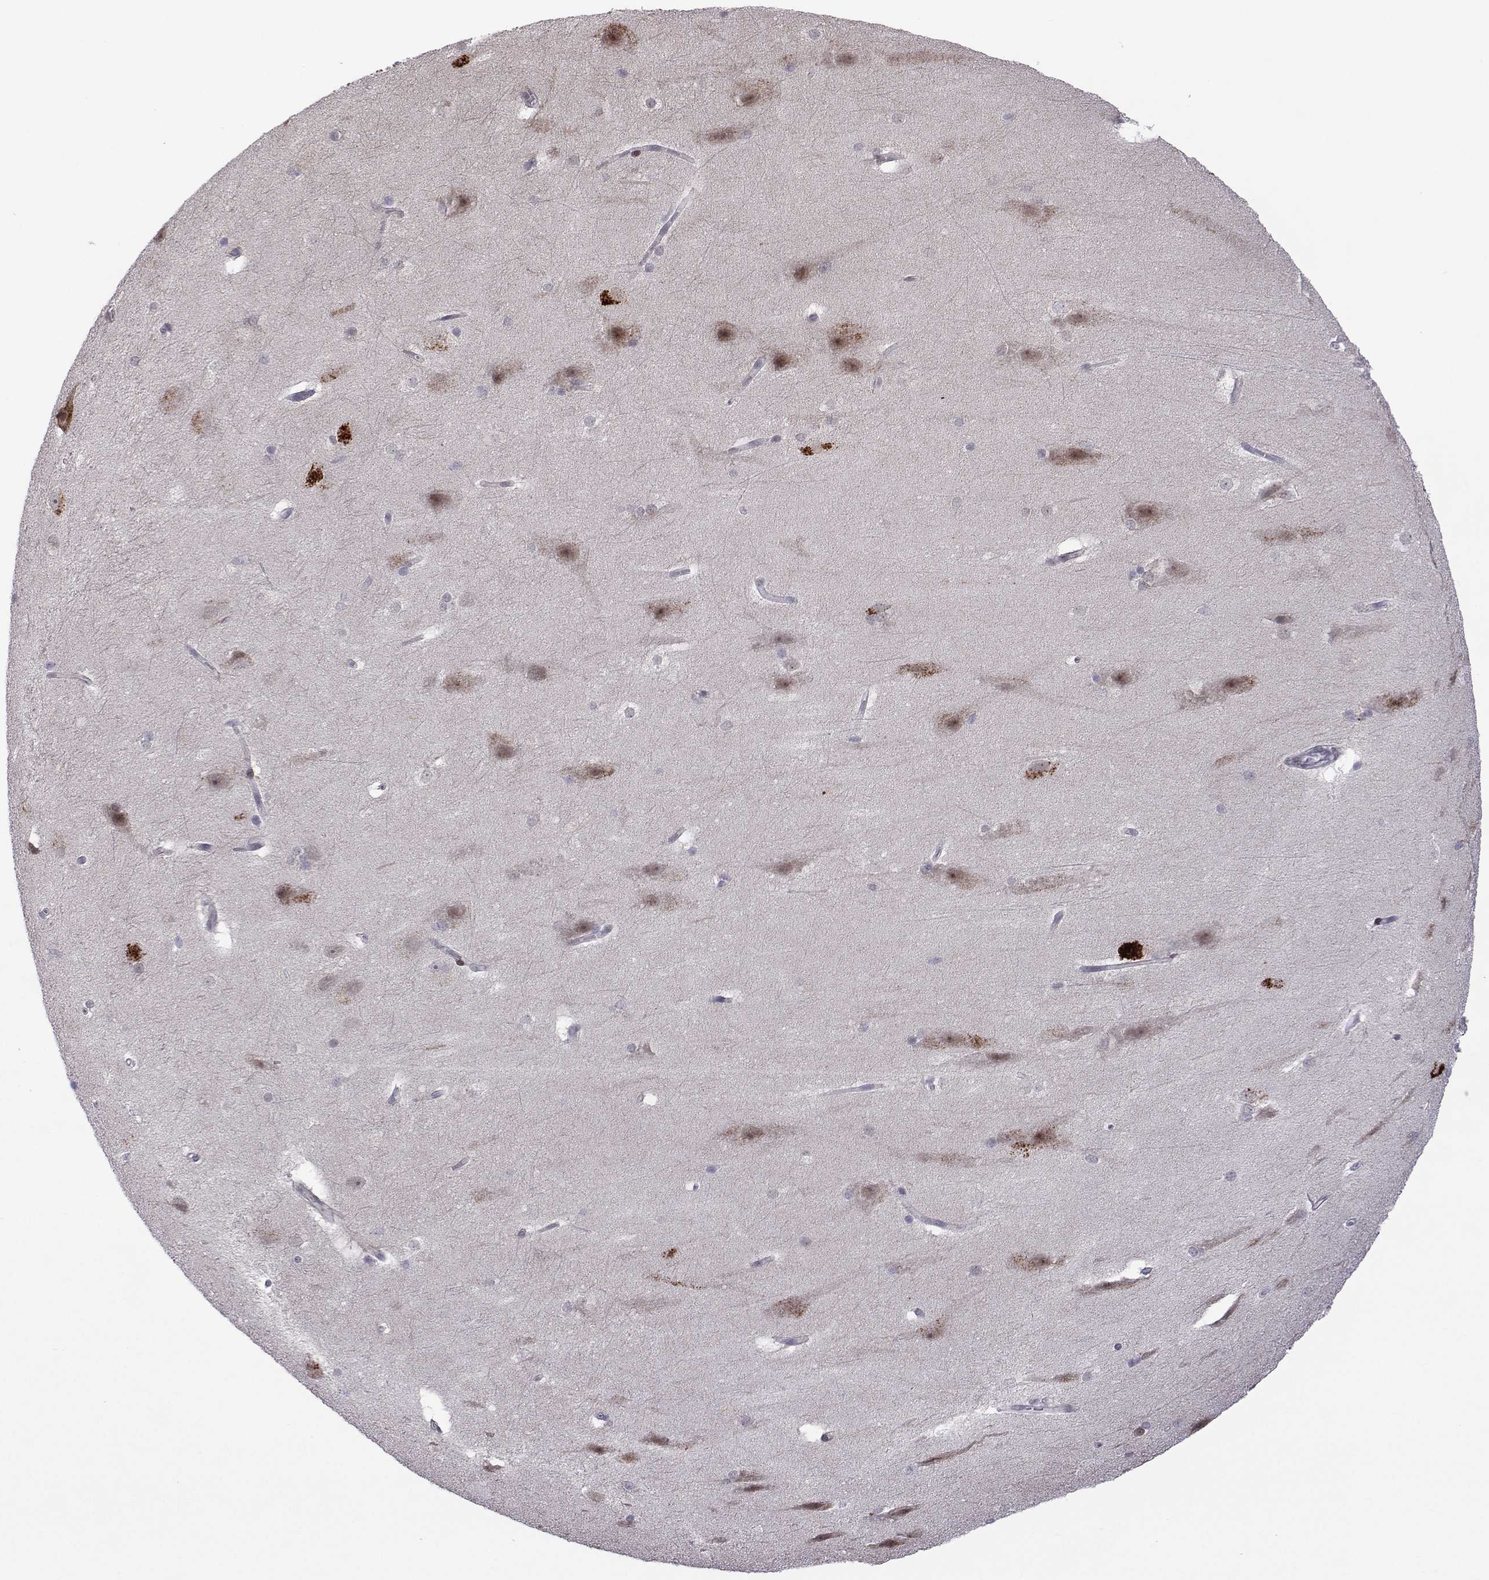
{"staining": {"intensity": "negative", "quantity": "none", "location": "none"}, "tissue": "hippocampus", "cell_type": "Glial cells", "image_type": "normal", "snomed": [{"axis": "morphology", "description": "Normal tissue, NOS"}, {"axis": "topography", "description": "Cerebral cortex"}, {"axis": "topography", "description": "Hippocampus"}], "caption": "The IHC micrograph has no significant expression in glial cells of hippocampus. Brightfield microscopy of immunohistochemistry stained with DAB (3,3'-diaminobenzidine) (brown) and hematoxylin (blue), captured at high magnification.", "gene": "EFCAB3", "patient": {"sex": "female", "age": 19}}